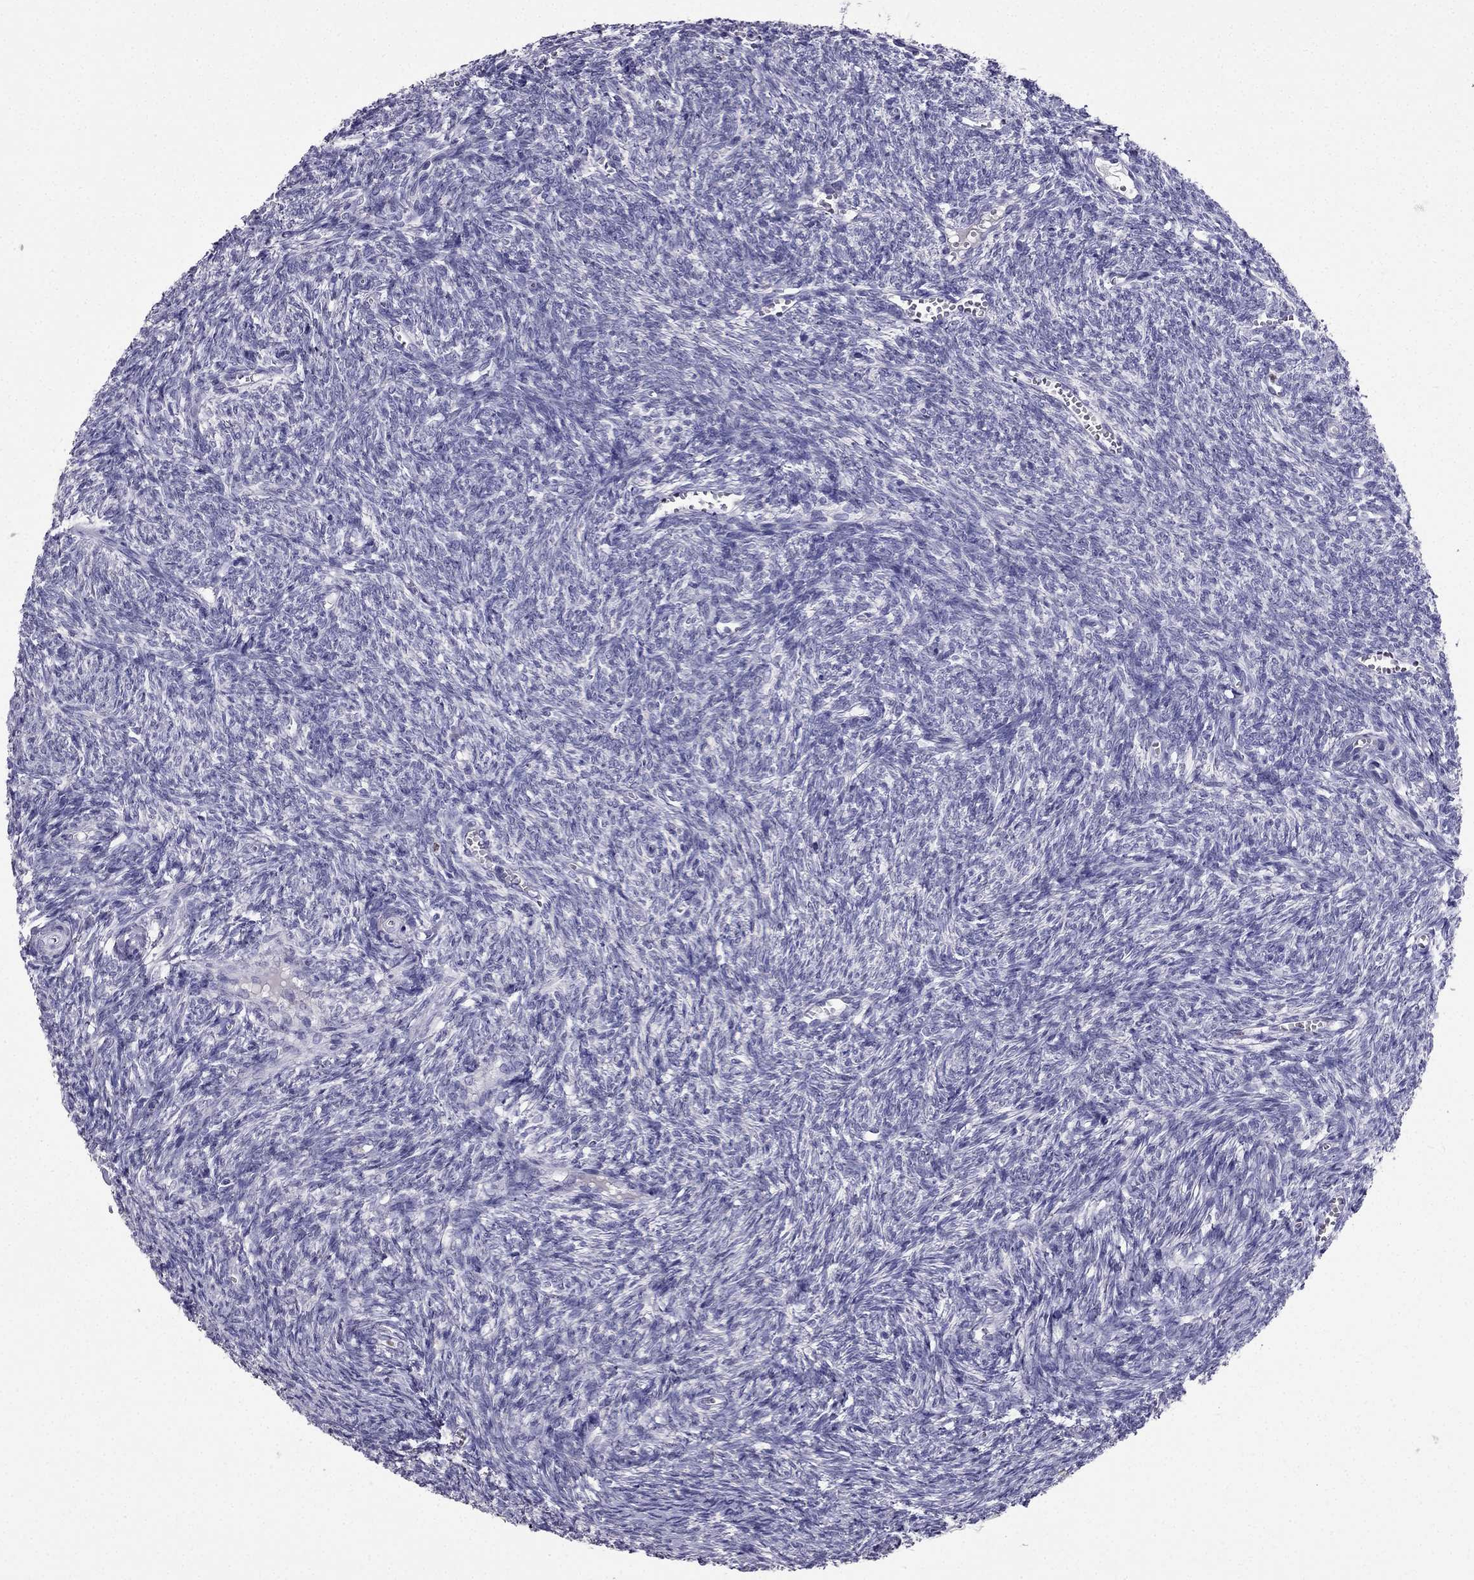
{"staining": {"intensity": "negative", "quantity": "none", "location": "none"}, "tissue": "ovary", "cell_type": "Follicle cells", "image_type": "normal", "snomed": [{"axis": "morphology", "description": "Normal tissue, NOS"}, {"axis": "topography", "description": "Ovary"}], "caption": "This is a micrograph of immunohistochemistry staining of normal ovary, which shows no expression in follicle cells.", "gene": "ARID3A", "patient": {"sex": "female", "age": 43}}